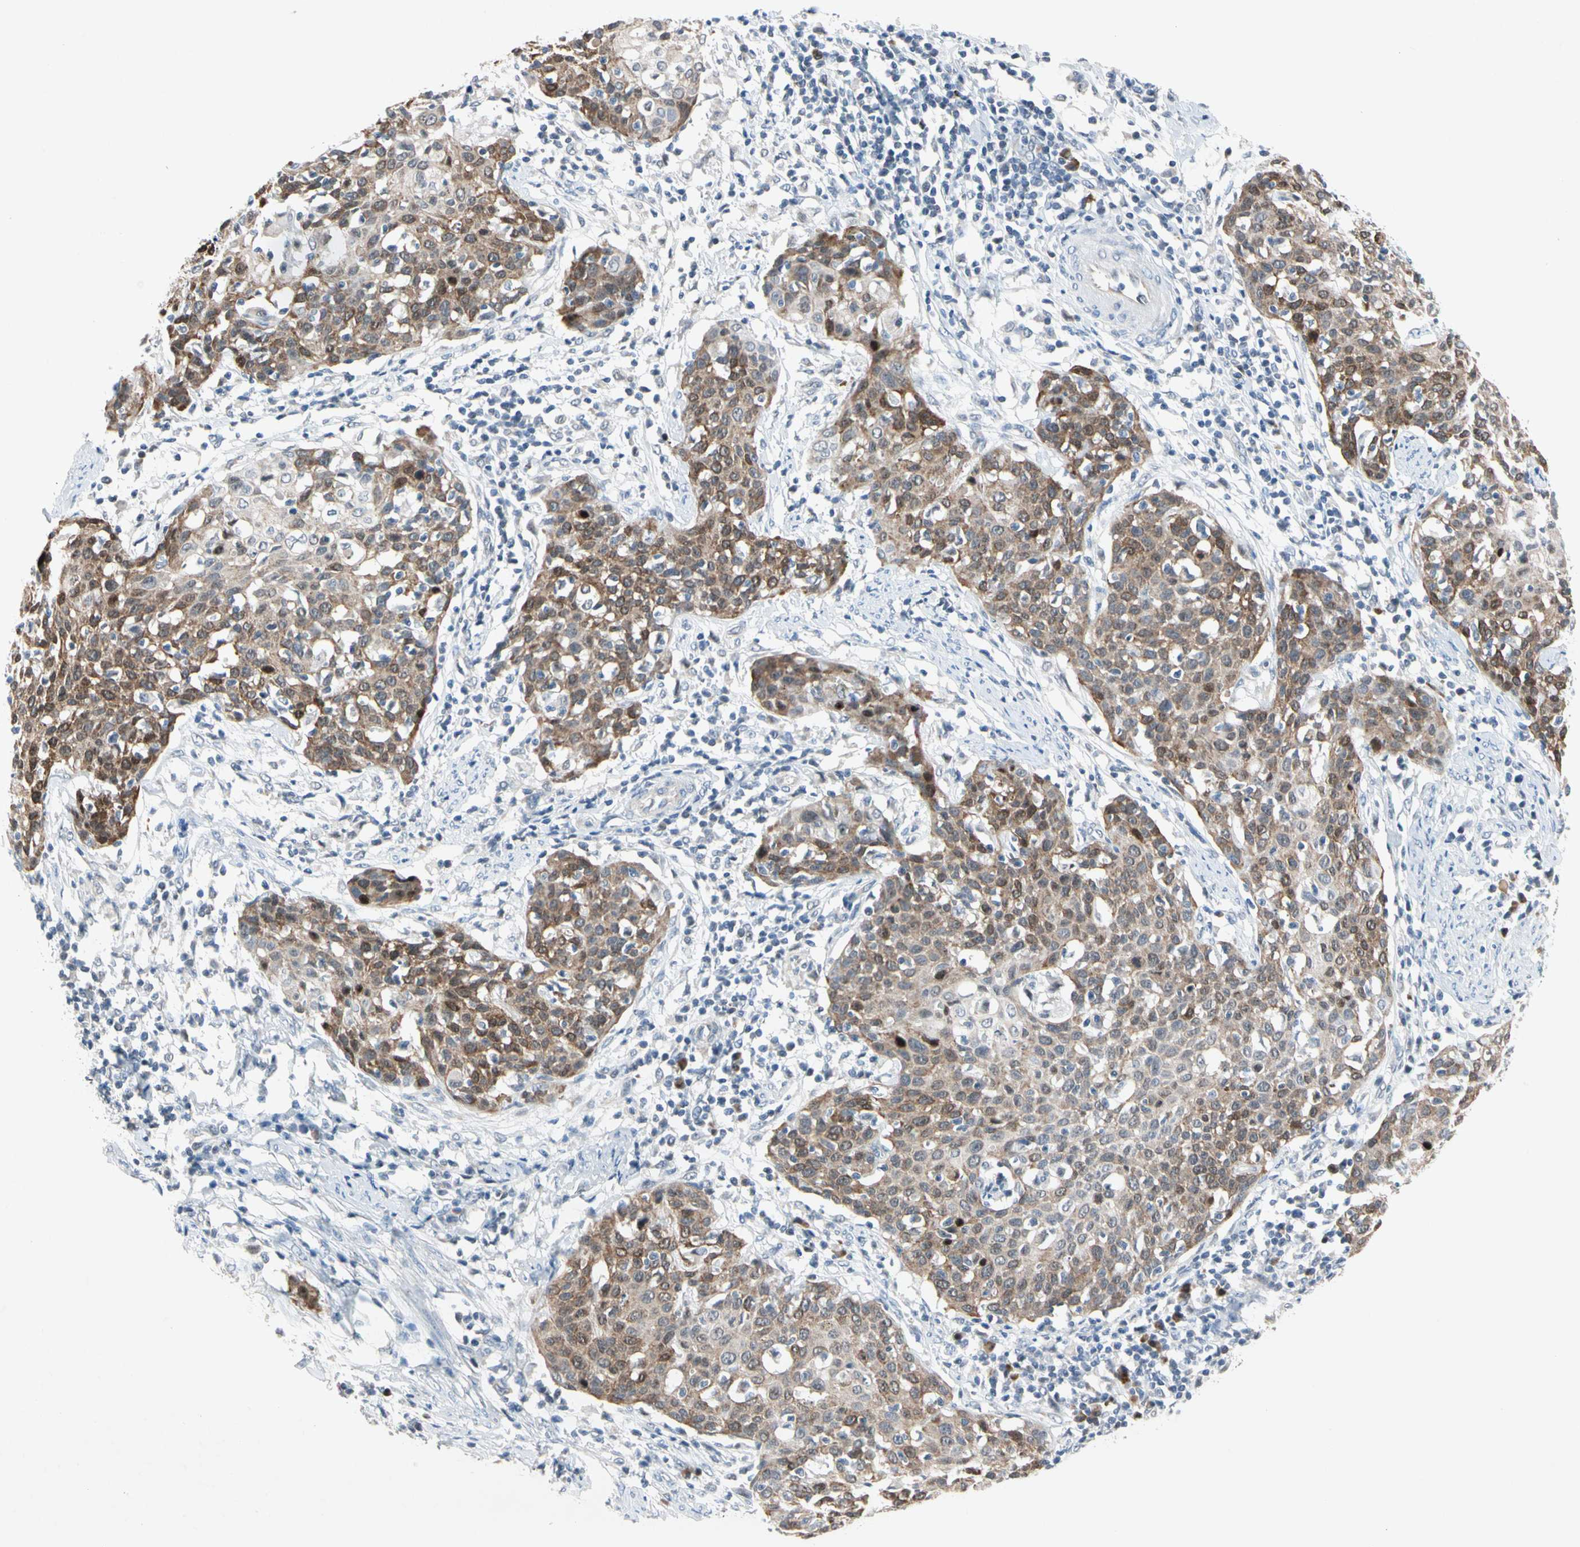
{"staining": {"intensity": "moderate", "quantity": ">75%", "location": "cytoplasmic/membranous"}, "tissue": "cervical cancer", "cell_type": "Tumor cells", "image_type": "cancer", "snomed": [{"axis": "morphology", "description": "Squamous cell carcinoma, NOS"}, {"axis": "topography", "description": "Cervix"}], "caption": "Immunohistochemistry of human cervical cancer (squamous cell carcinoma) shows medium levels of moderate cytoplasmic/membranous positivity in about >75% of tumor cells.", "gene": "MARK1", "patient": {"sex": "female", "age": 38}}